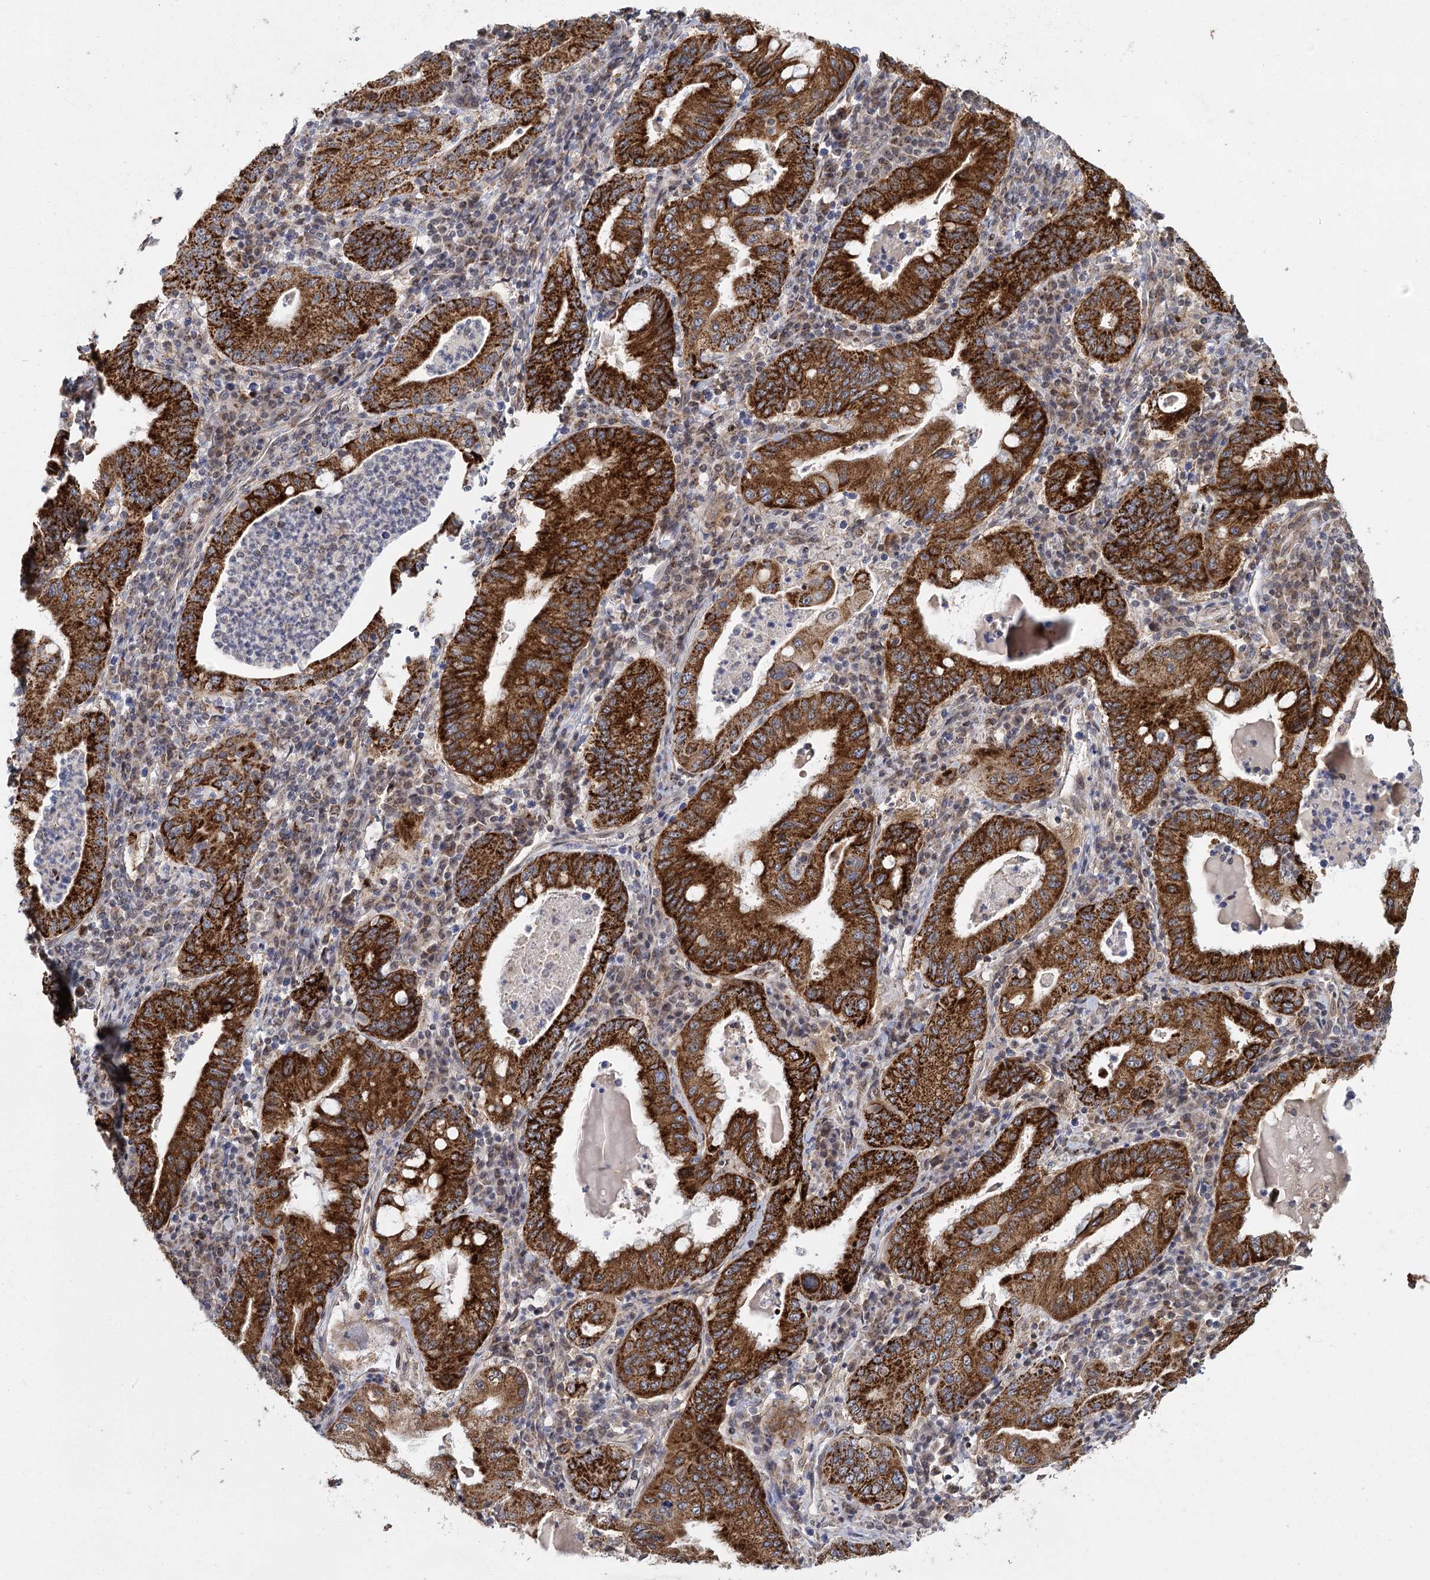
{"staining": {"intensity": "strong", "quantity": ">75%", "location": "cytoplasmic/membranous"}, "tissue": "stomach cancer", "cell_type": "Tumor cells", "image_type": "cancer", "snomed": [{"axis": "morphology", "description": "Normal tissue, NOS"}, {"axis": "morphology", "description": "Adenocarcinoma, NOS"}, {"axis": "topography", "description": "Esophagus"}, {"axis": "topography", "description": "Stomach, upper"}, {"axis": "topography", "description": "Peripheral nerve tissue"}], "caption": "There is high levels of strong cytoplasmic/membranous positivity in tumor cells of adenocarcinoma (stomach), as demonstrated by immunohistochemical staining (brown color).", "gene": "ZCCHC24", "patient": {"sex": "male", "age": 62}}